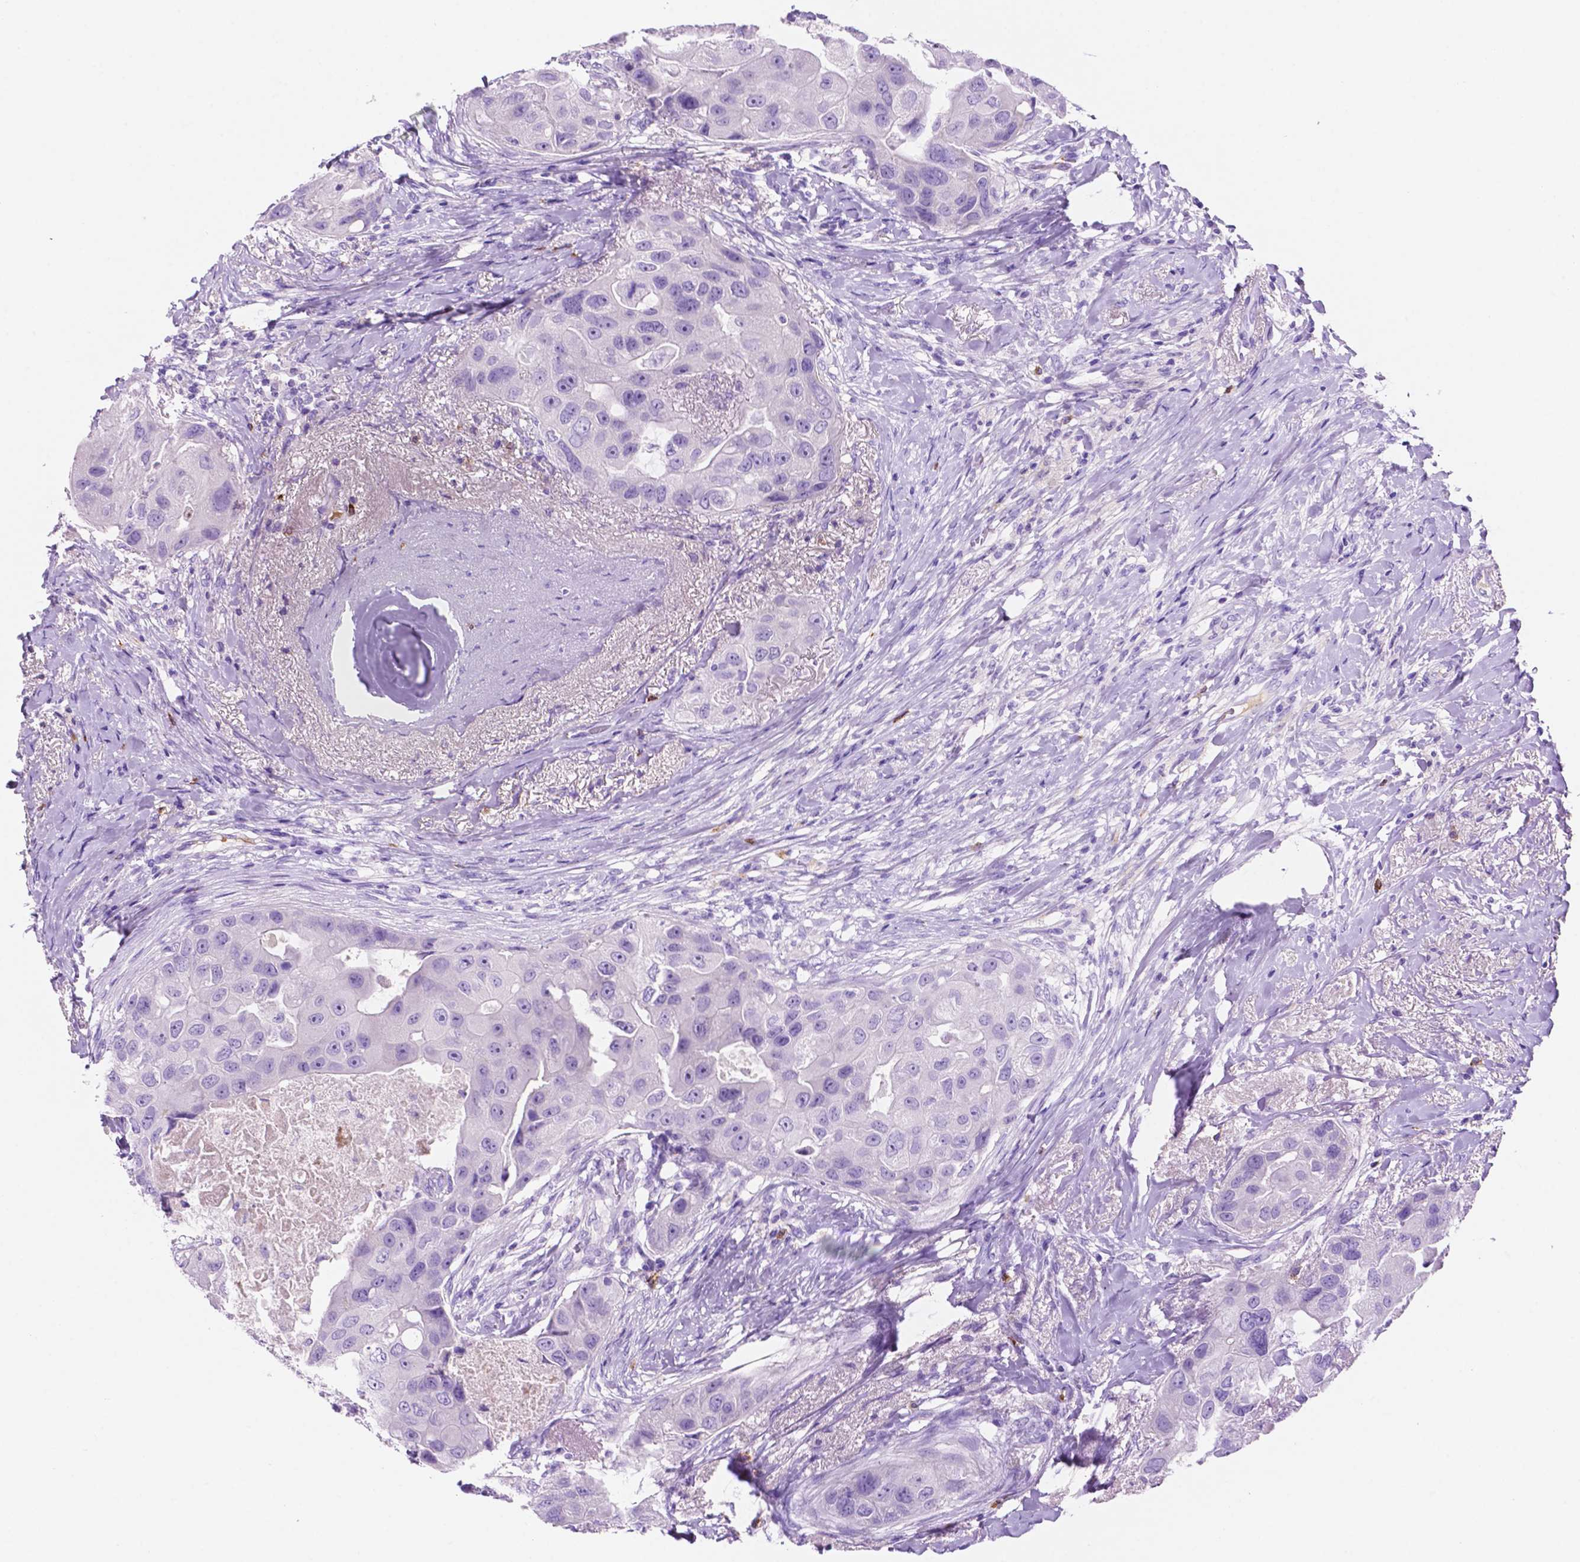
{"staining": {"intensity": "negative", "quantity": "none", "location": "none"}, "tissue": "breast cancer", "cell_type": "Tumor cells", "image_type": "cancer", "snomed": [{"axis": "morphology", "description": "Duct carcinoma"}, {"axis": "topography", "description": "Breast"}], "caption": "High magnification brightfield microscopy of breast cancer (infiltrating ductal carcinoma) stained with DAB (brown) and counterstained with hematoxylin (blue): tumor cells show no significant expression. (Brightfield microscopy of DAB (3,3'-diaminobenzidine) immunohistochemistry (IHC) at high magnification).", "gene": "FOXB2", "patient": {"sex": "female", "age": 43}}